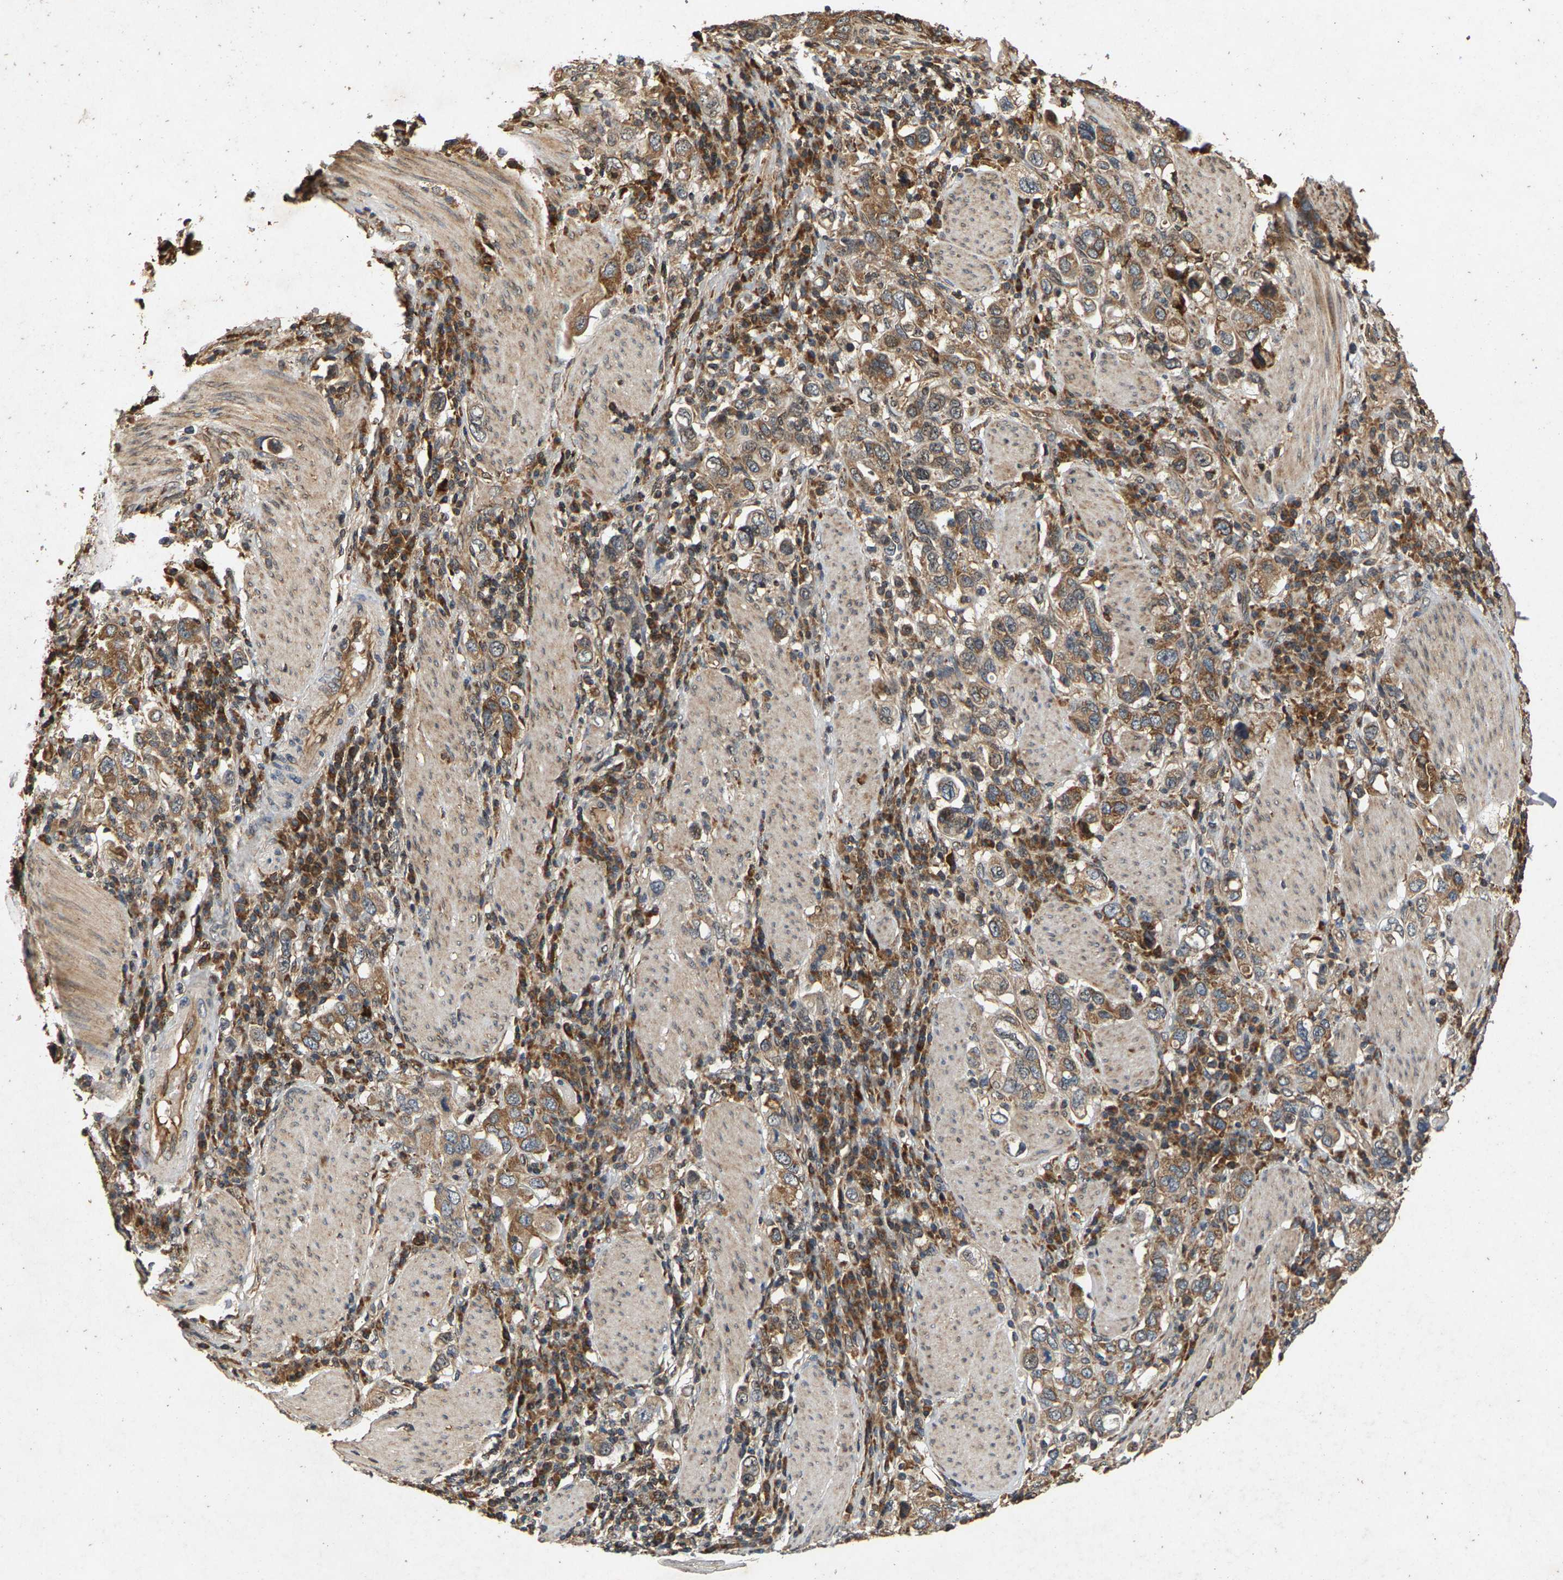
{"staining": {"intensity": "weak", "quantity": ">75%", "location": "cytoplasmic/membranous"}, "tissue": "stomach cancer", "cell_type": "Tumor cells", "image_type": "cancer", "snomed": [{"axis": "morphology", "description": "Adenocarcinoma, NOS"}, {"axis": "topography", "description": "Stomach, upper"}], "caption": "Brown immunohistochemical staining in human stomach cancer (adenocarcinoma) exhibits weak cytoplasmic/membranous expression in about >75% of tumor cells. Immunohistochemistry stains the protein in brown and the nuclei are stained blue.", "gene": "CIDEC", "patient": {"sex": "male", "age": 62}}